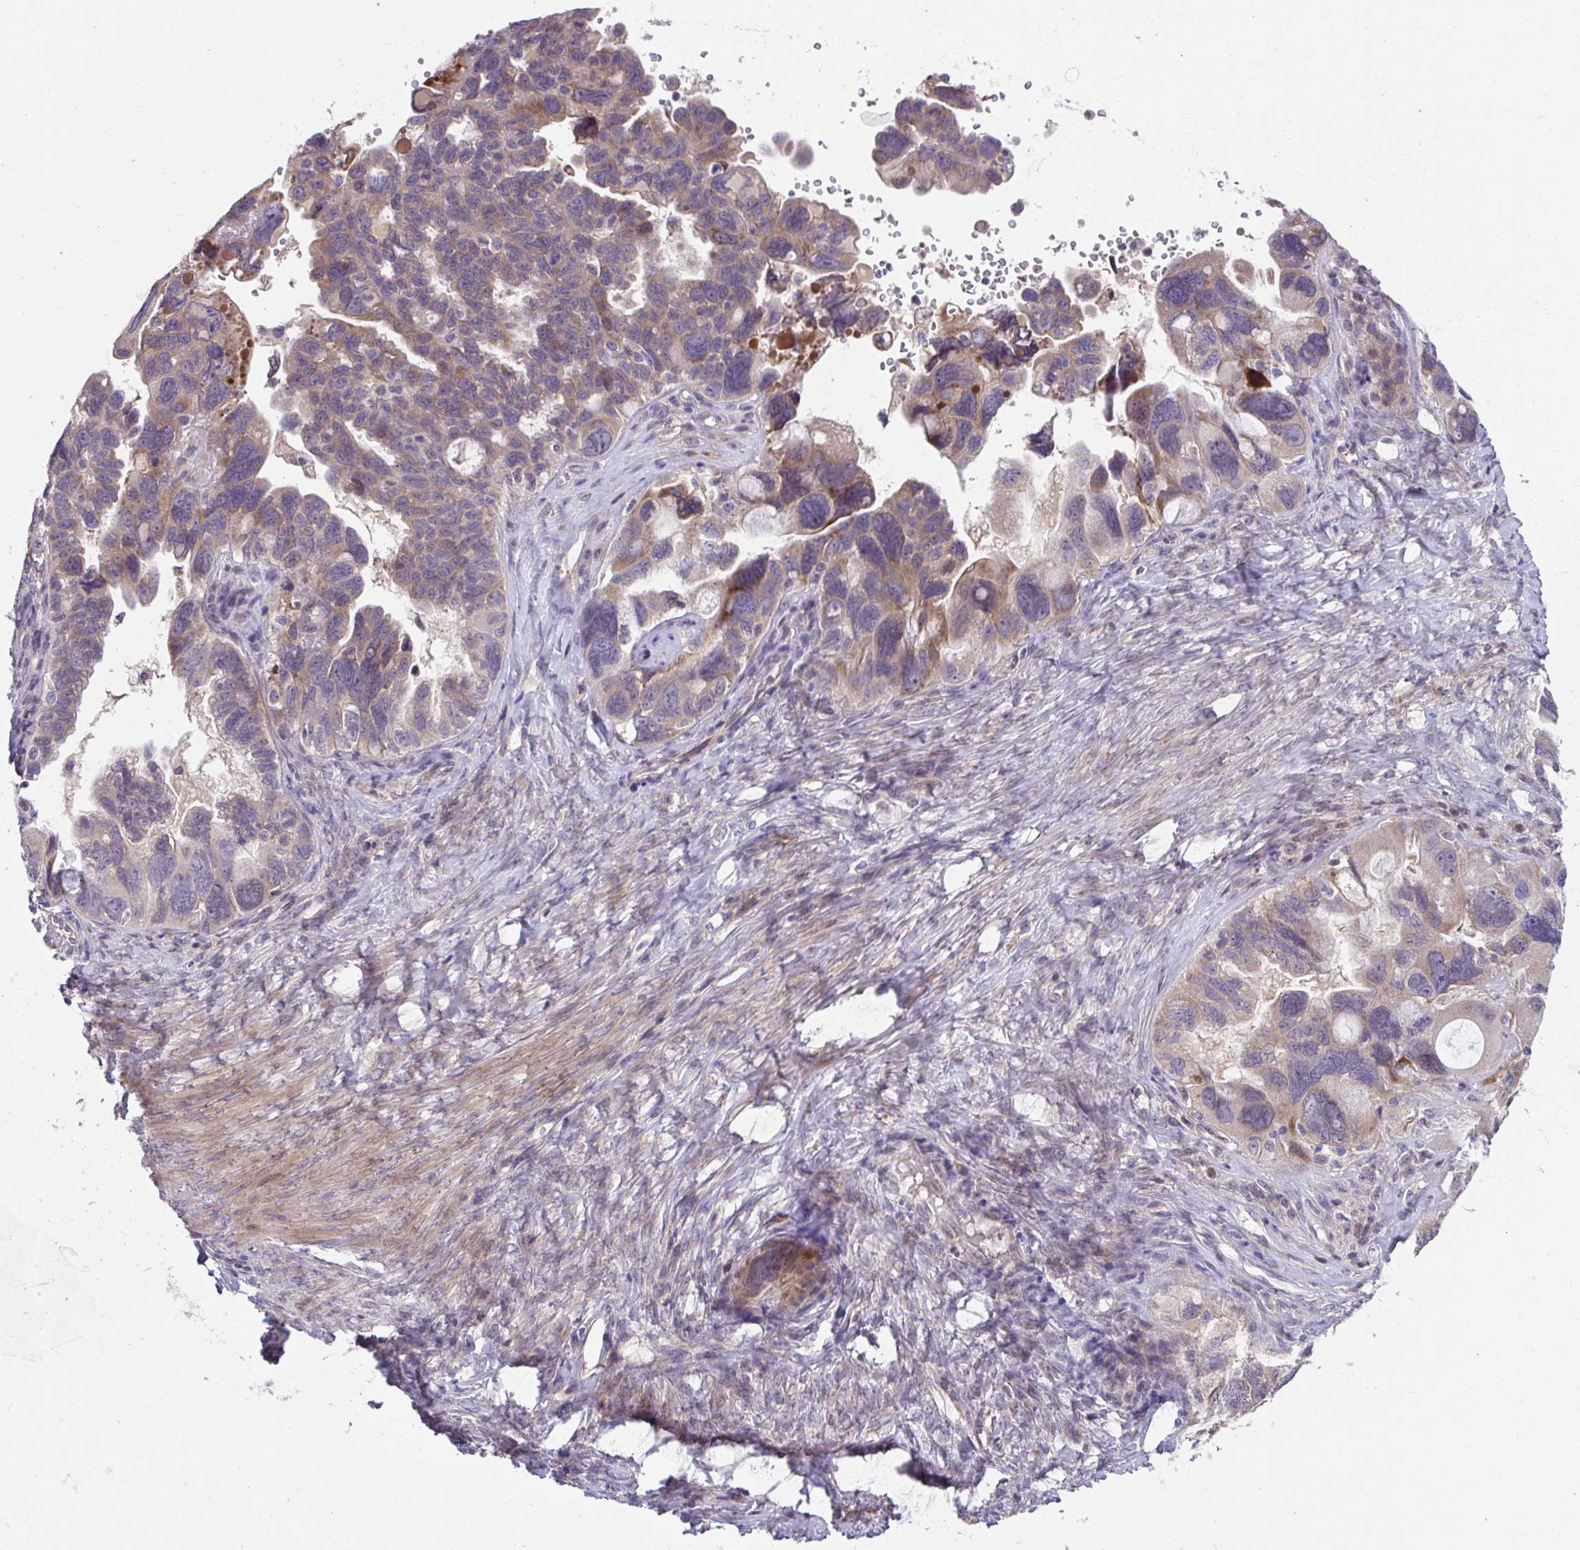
{"staining": {"intensity": "moderate", "quantity": ">75%", "location": "cytoplasmic/membranous"}, "tissue": "ovarian cancer", "cell_type": "Tumor cells", "image_type": "cancer", "snomed": [{"axis": "morphology", "description": "Cystadenocarcinoma, serous, NOS"}, {"axis": "topography", "description": "Ovary"}], "caption": "Tumor cells reveal moderate cytoplasmic/membranous expression in about >75% of cells in ovarian serous cystadenocarcinoma.", "gene": "SUSD4", "patient": {"sex": "female", "age": 60}}